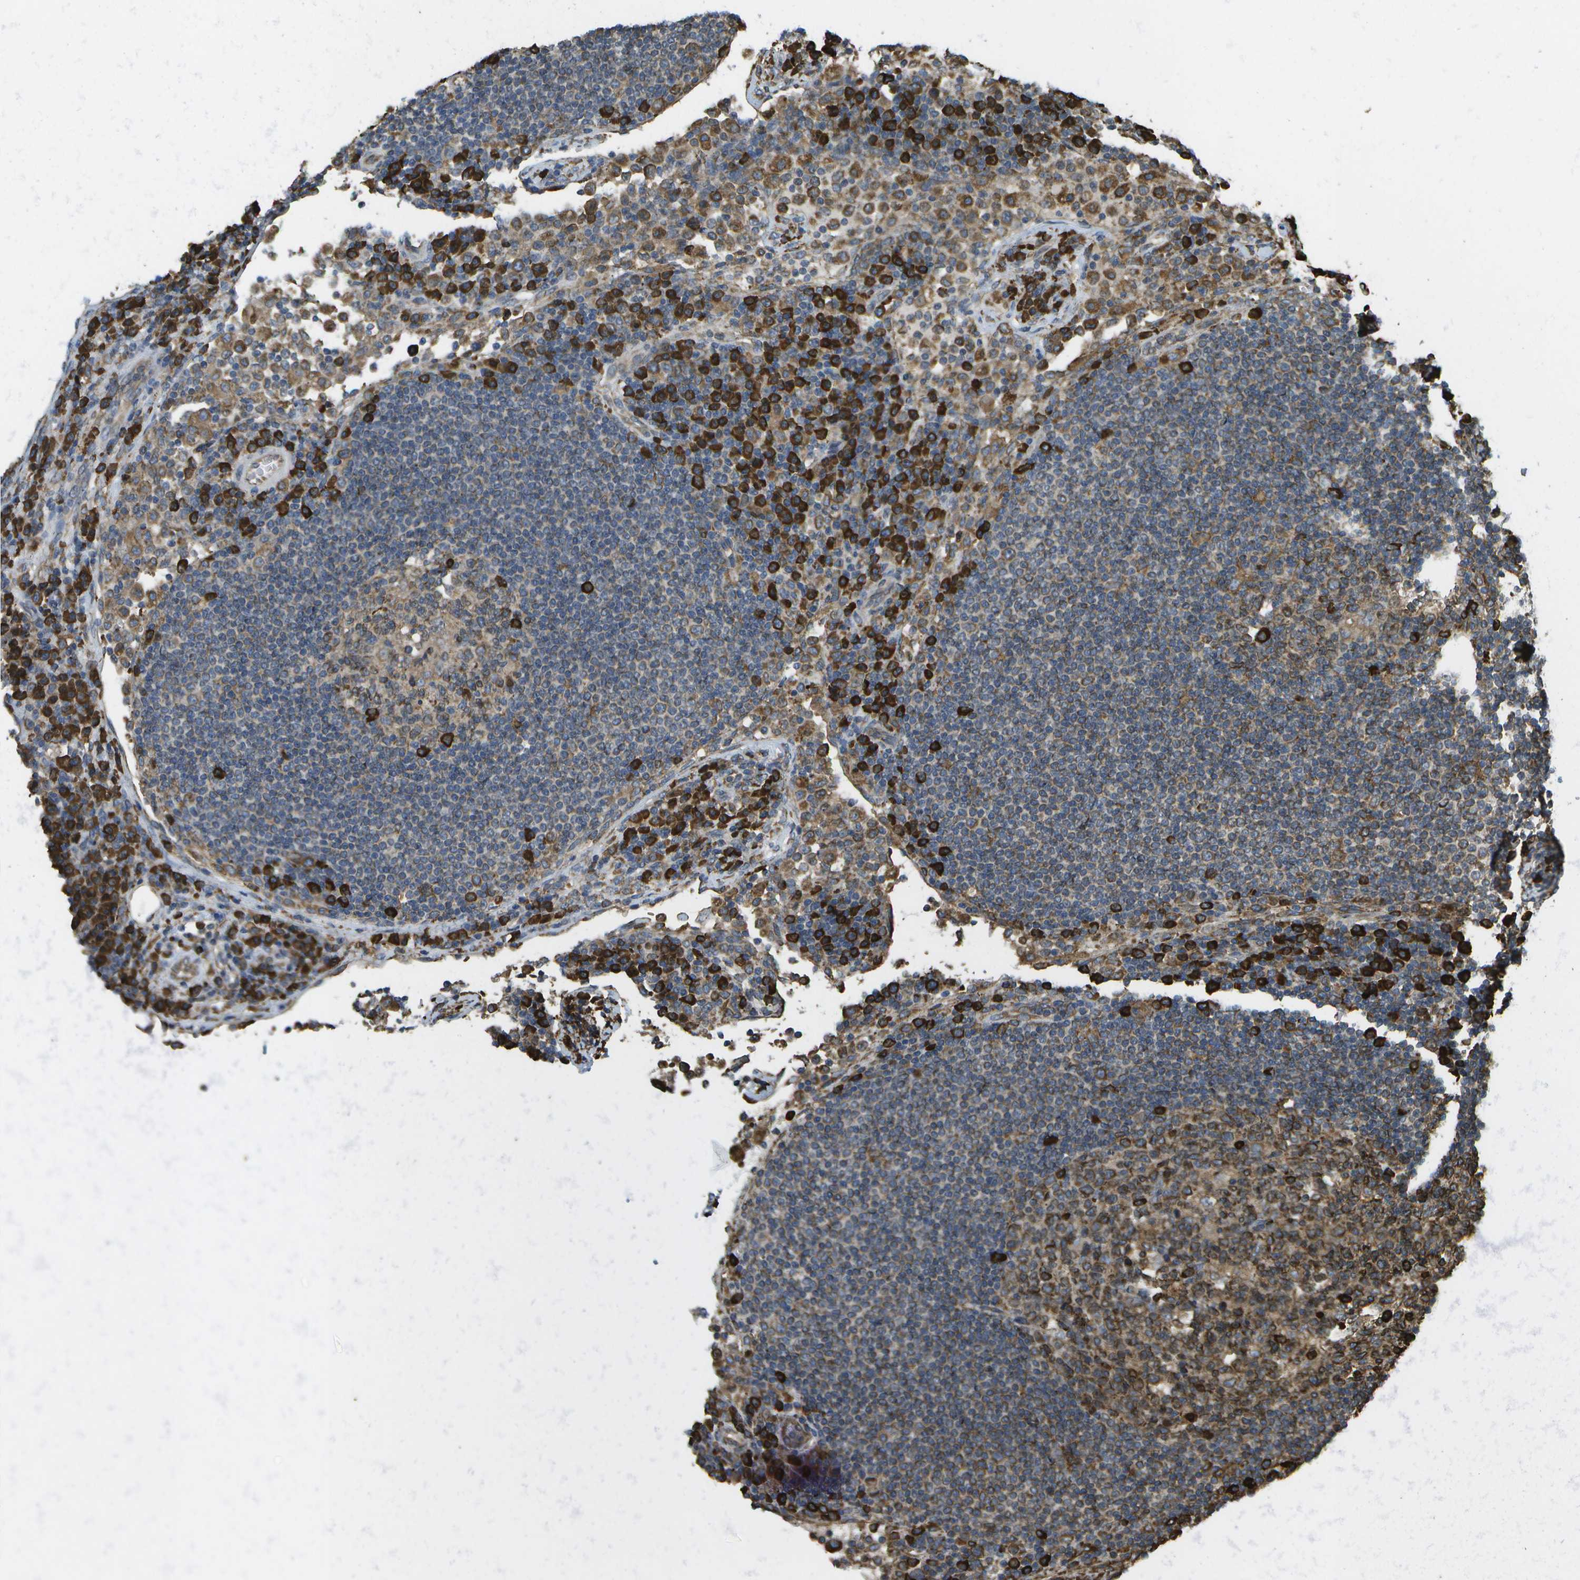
{"staining": {"intensity": "moderate", "quantity": ">75%", "location": "cytoplasmic/membranous"}, "tissue": "lymph node", "cell_type": "Germinal center cells", "image_type": "normal", "snomed": [{"axis": "morphology", "description": "Normal tissue, NOS"}, {"axis": "topography", "description": "Lymph node"}], "caption": "Lymph node stained for a protein demonstrates moderate cytoplasmic/membranous positivity in germinal center cells. (DAB (3,3'-diaminobenzidine) = brown stain, brightfield microscopy at high magnification).", "gene": "PDIA4", "patient": {"sex": "female", "age": 53}}